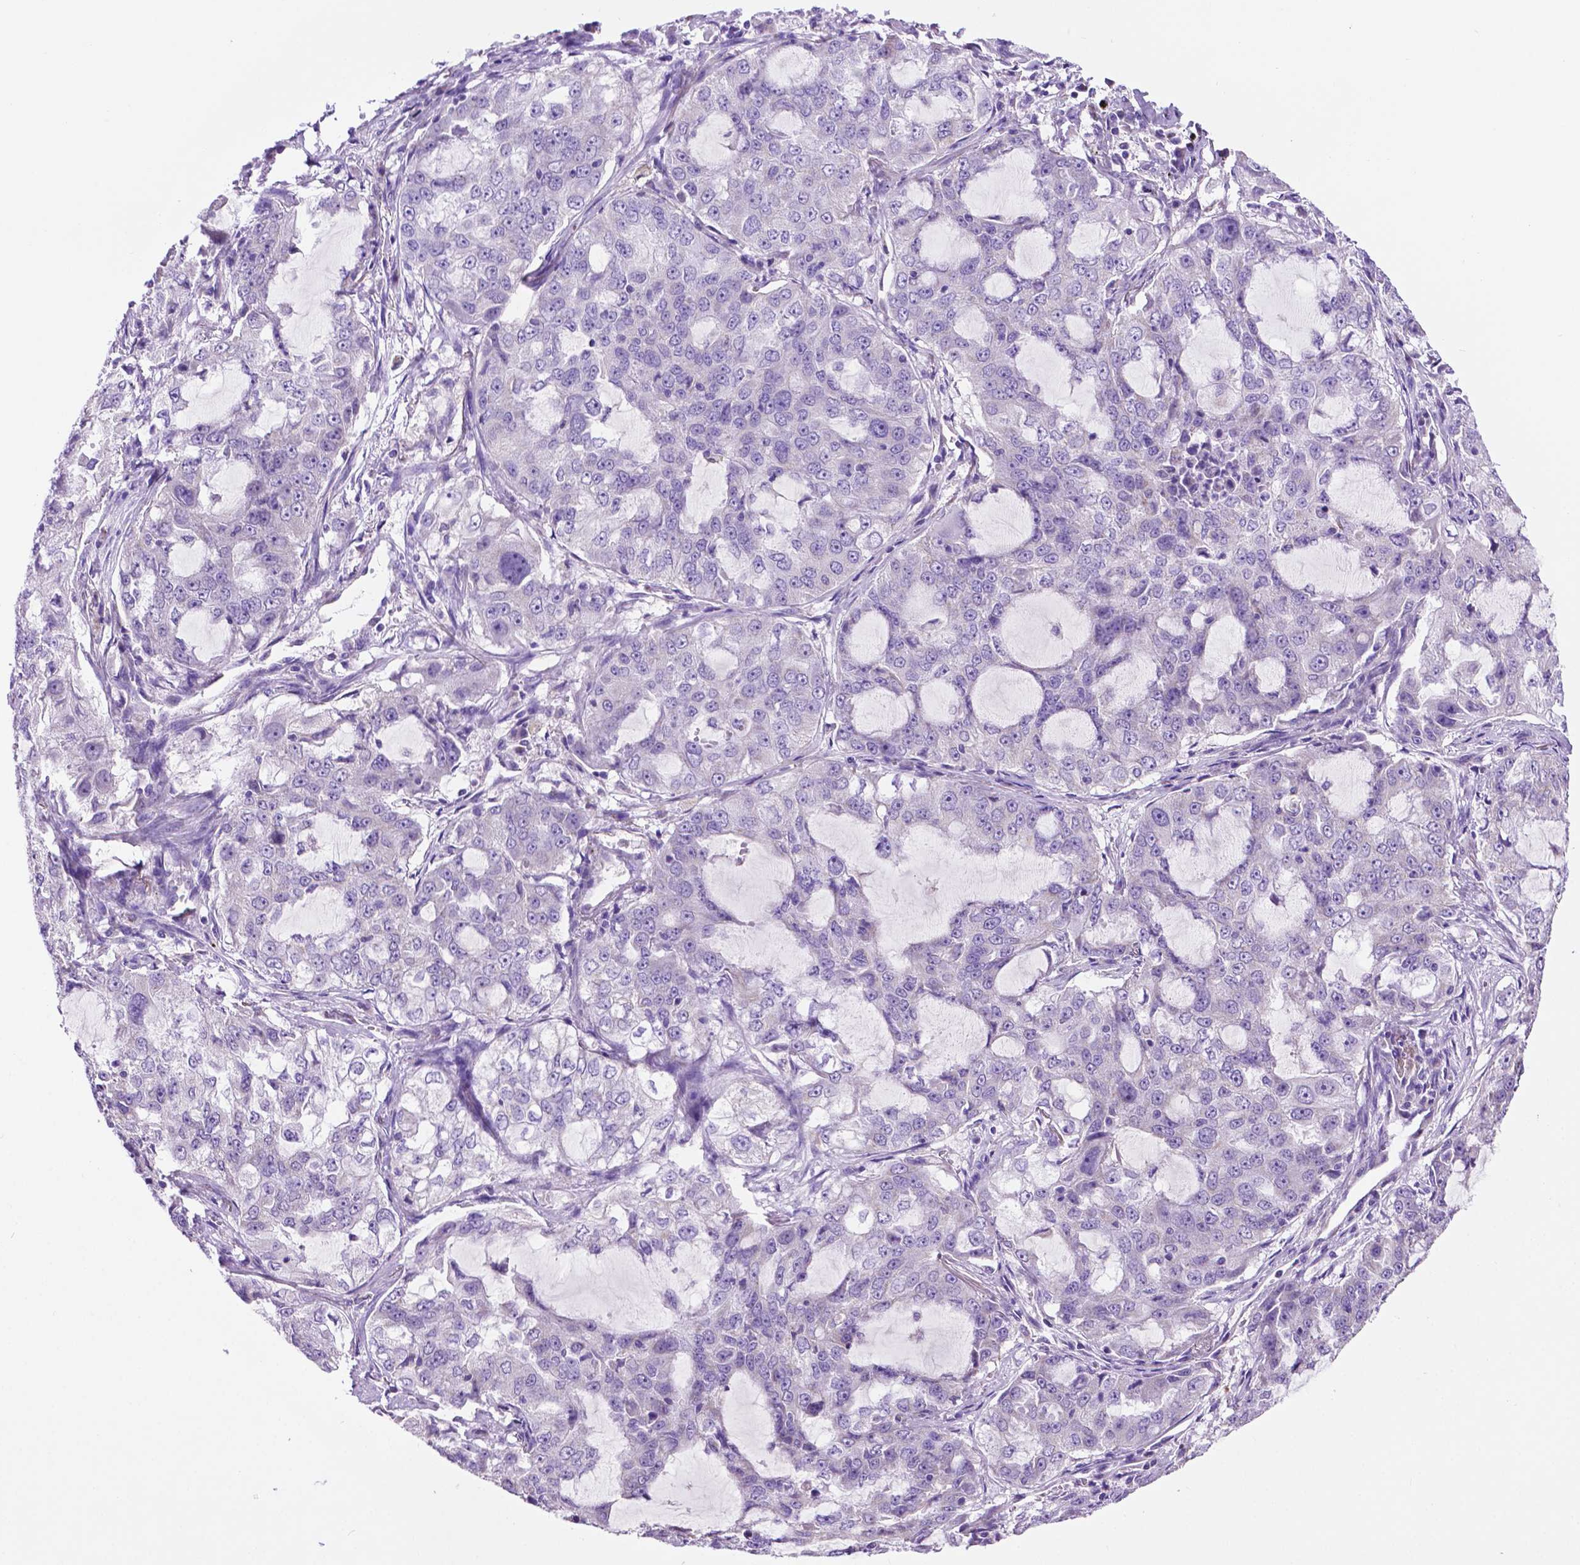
{"staining": {"intensity": "negative", "quantity": "none", "location": "none"}, "tissue": "lung cancer", "cell_type": "Tumor cells", "image_type": "cancer", "snomed": [{"axis": "morphology", "description": "Adenocarcinoma, NOS"}, {"axis": "topography", "description": "Lung"}], "caption": "There is no significant expression in tumor cells of lung adenocarcinoma.", "gene": "PHYHIP", "patient": {"sex": "female", "age": 61}}